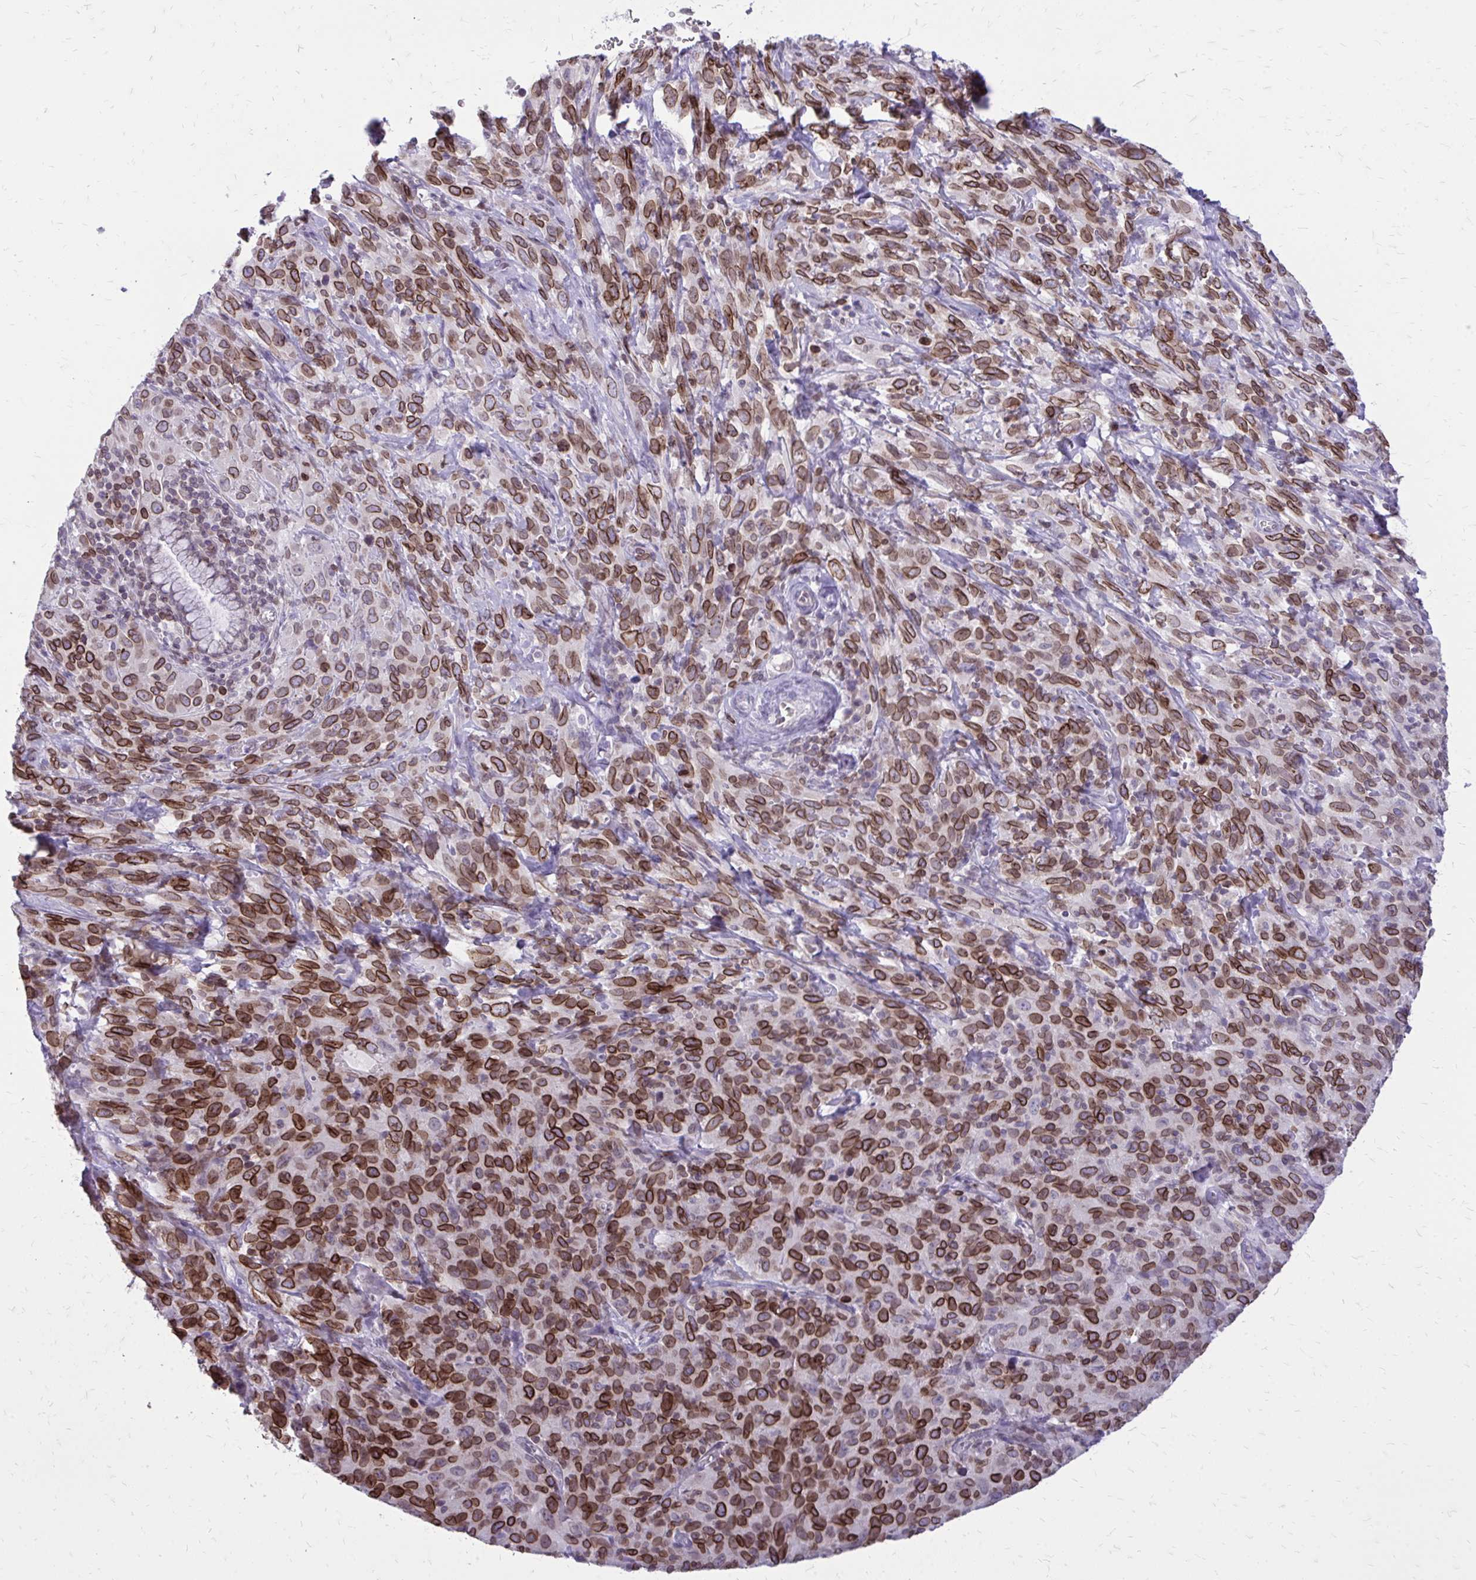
{"staining": {"intensity": "strong", "quantity": ">75%", "location": "cytoplasmic/membranous,nuclear"}, "tissue": "cervical cancer", "cell_type": "Tumor cells", "image_type": "cancer", "snomed": [{"axis": "morphology", "description": "Normal tissue, NOS"}, {"axis": "morphology", "description": "Squamous cell carcinoma, NOS"}, {"axis": "topography", "description": "Cervix"}], "caption": "Immunohistochemical staining of cervical cancer exhibits high levels of strong cytoplasmic/membranous and nuclear positivity in approximately >75% of tumor cells.", "gene": "RPS6KA2", "patient": {"sex": "female", "age": 51}}